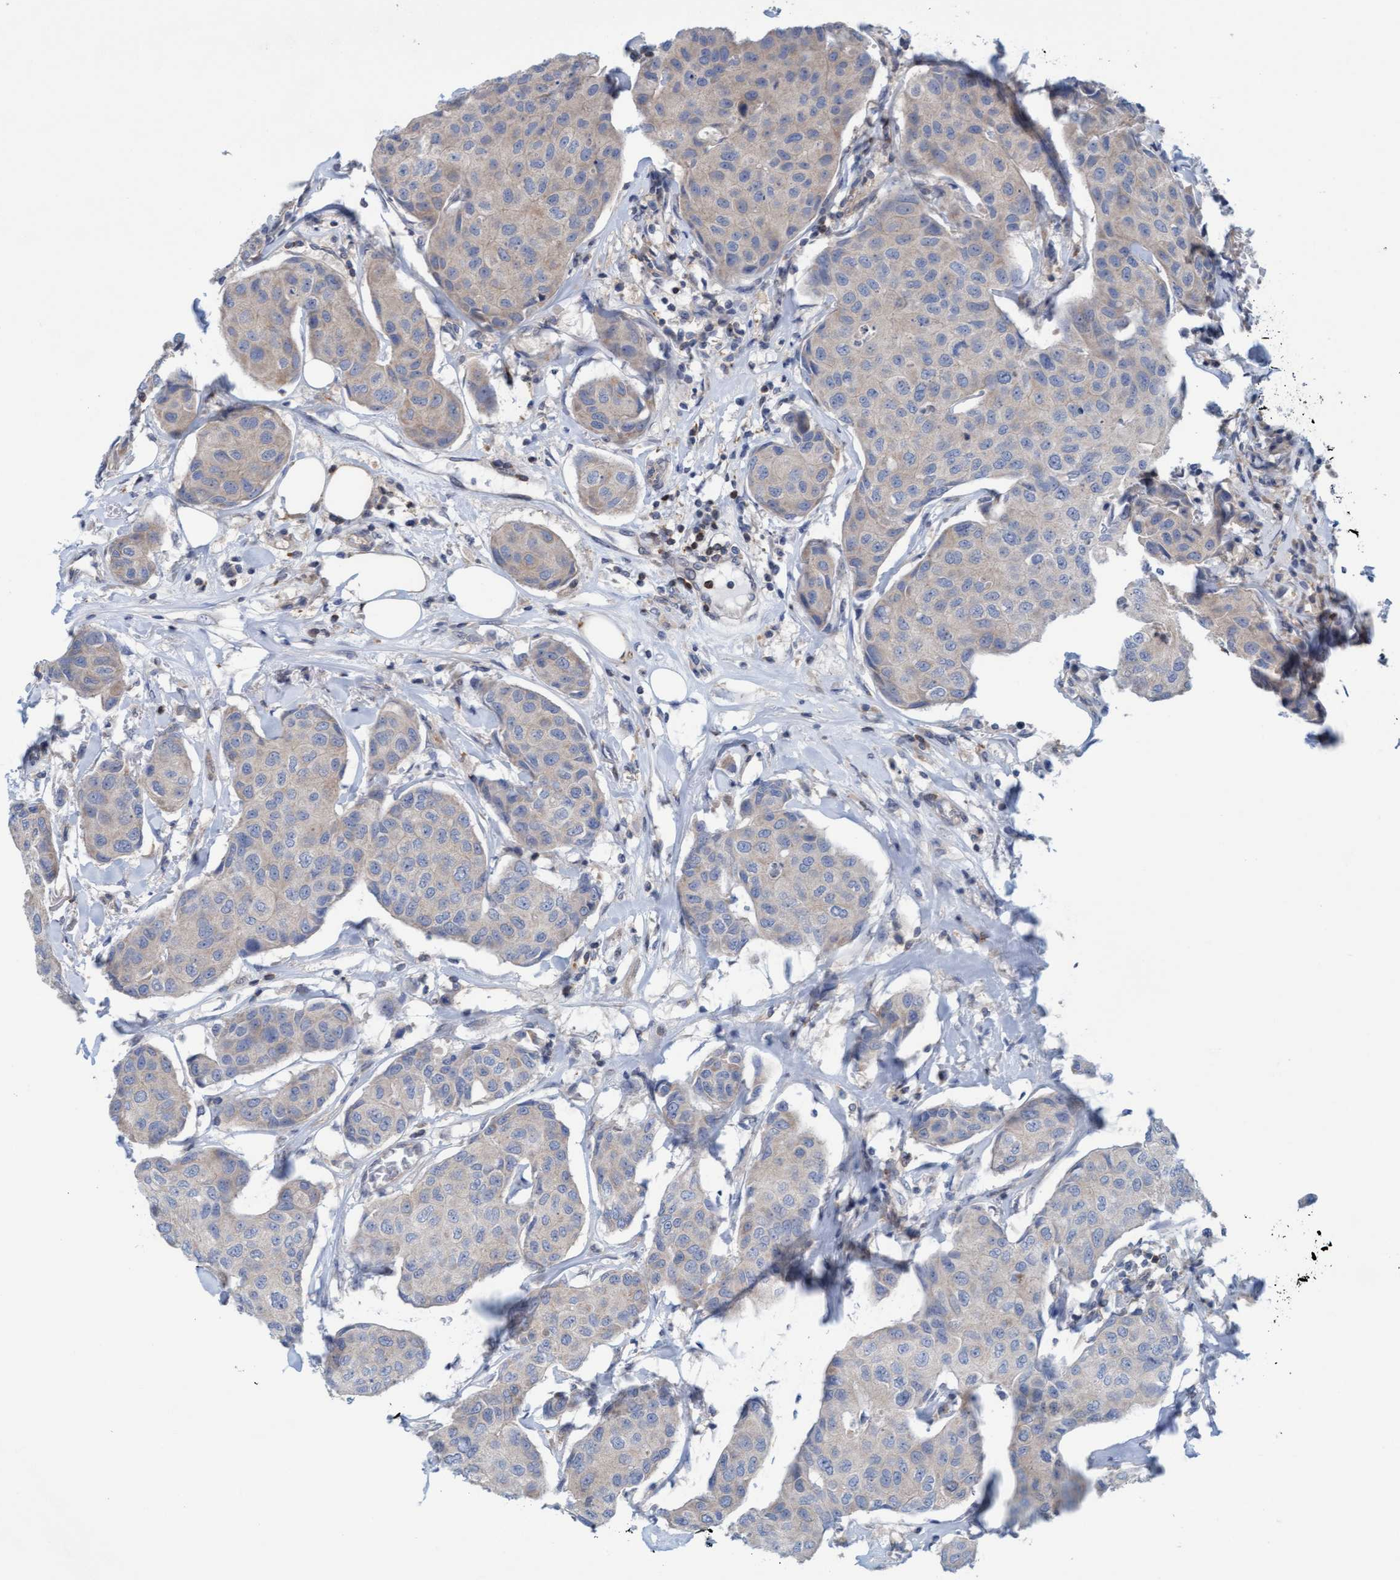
{"staining": {"intensity": "negative", "quantity": "none", "location": "none"}, "tissue": "breast cancer", "cell_type": "Tumor cells", "image_type": "cancer", "snomed": [{"axis": "morphology", "description": "Duct carcinoma"}, {"axis": "topography", "description": "Breast"}], "caption": "Immunohistochemistry image of human breast cancer (invasive ductal carcinoma) stained for a protein (brown), which displays no expression in tumor cells.", "gene": "KLHL25", "patient": {"sex": "female", "age": 80}}